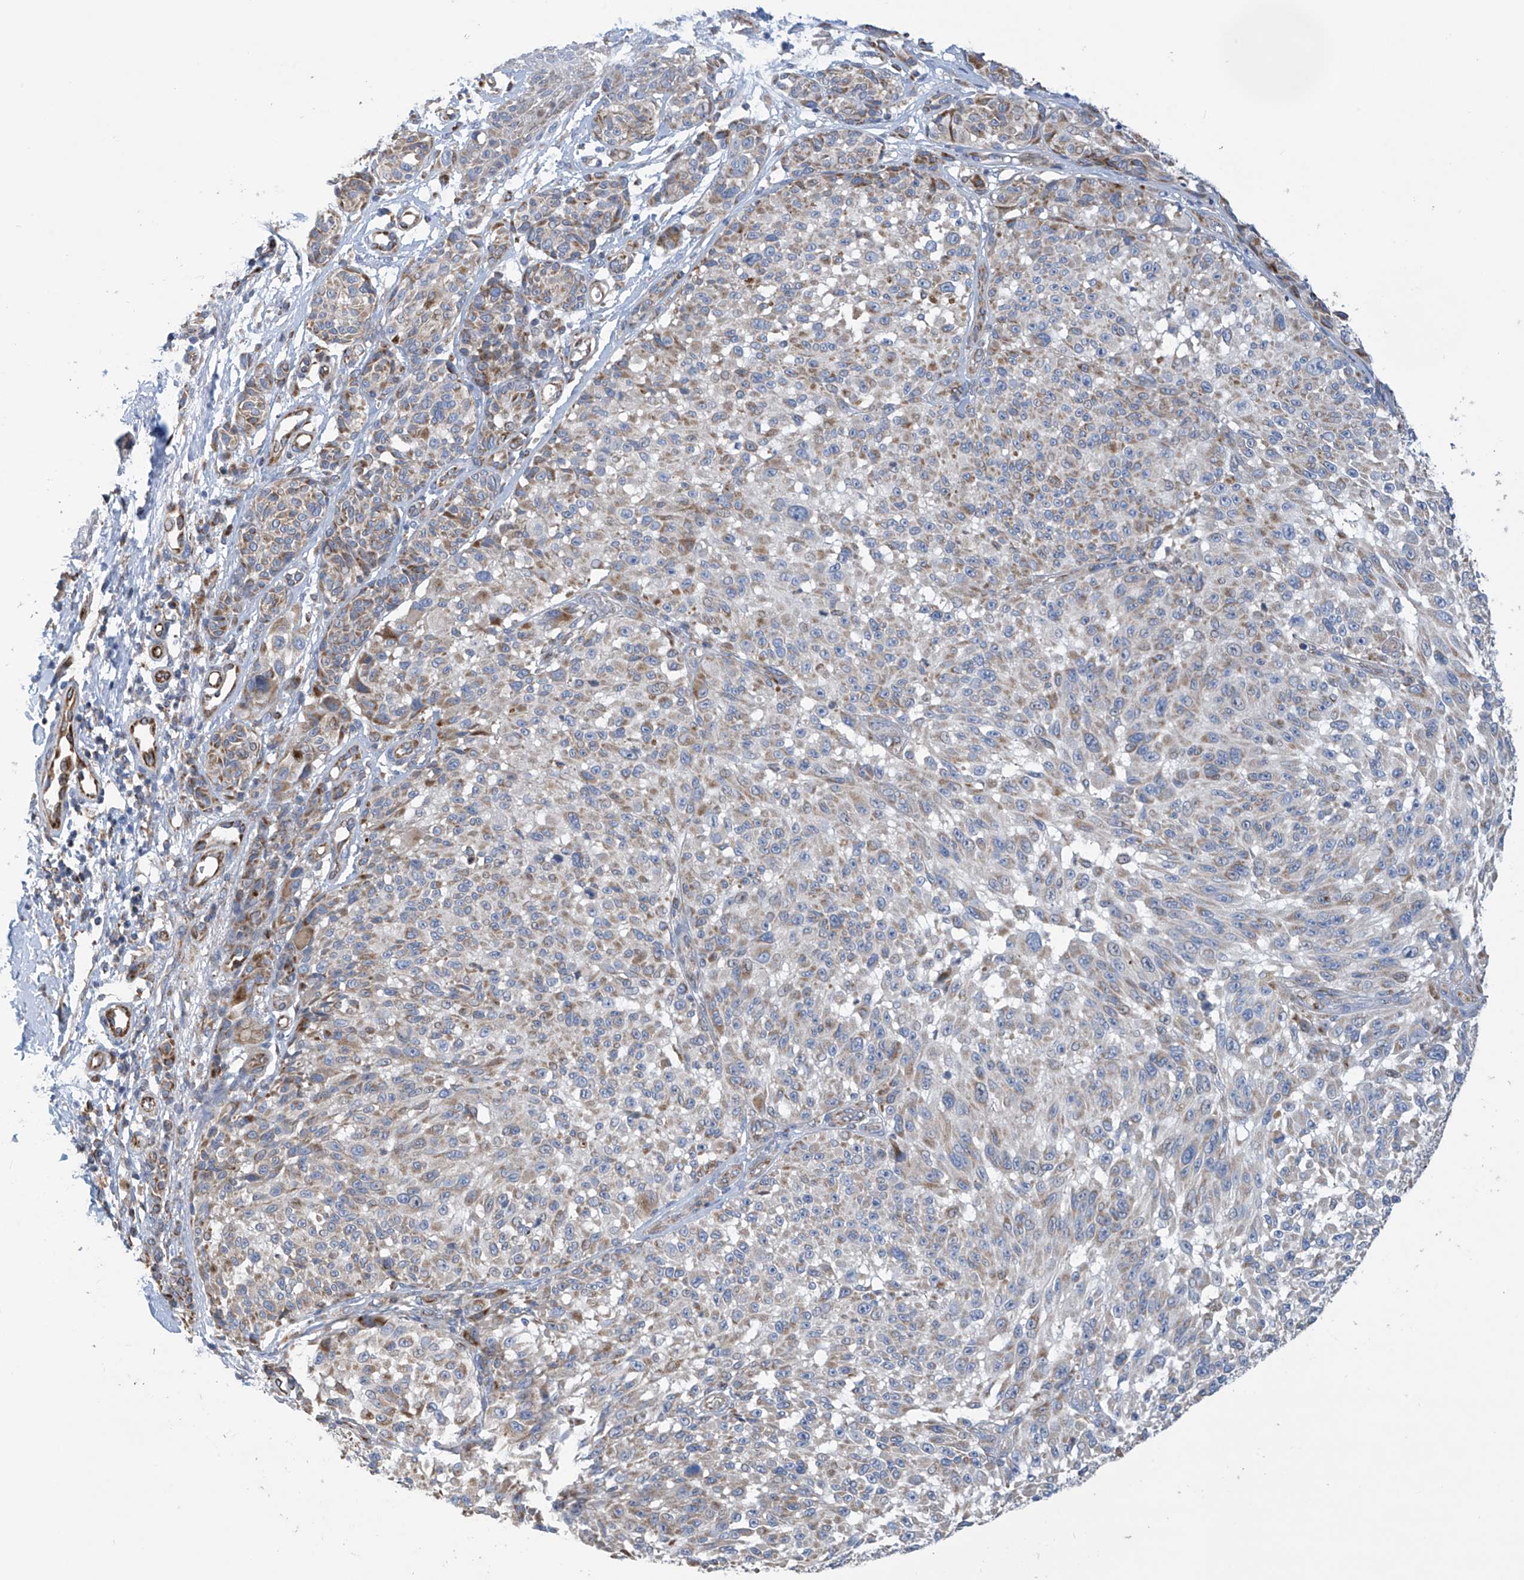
{"staining": {"intensity": "weak", "quantity": "25%-75%", "location": "cytoplasmic/membranous"}, "tissue": "melanoma", "cell_type": "Tumor cells", "image_type": "cancer", "snomed": [{"axis": "morphology", "description": "Malignant melanoma, NOS"}, {"axis": "topography", "description": "Skin"}], "caption": "Protein expression analysis of malignant melanoma reveals weak cytoplasmic/membranous expression in about 25%-75% of tumor cells. Nuclei are stained in blue.", "gene": "EIF5B", "patient": {"sex": "male", "age": 83}}